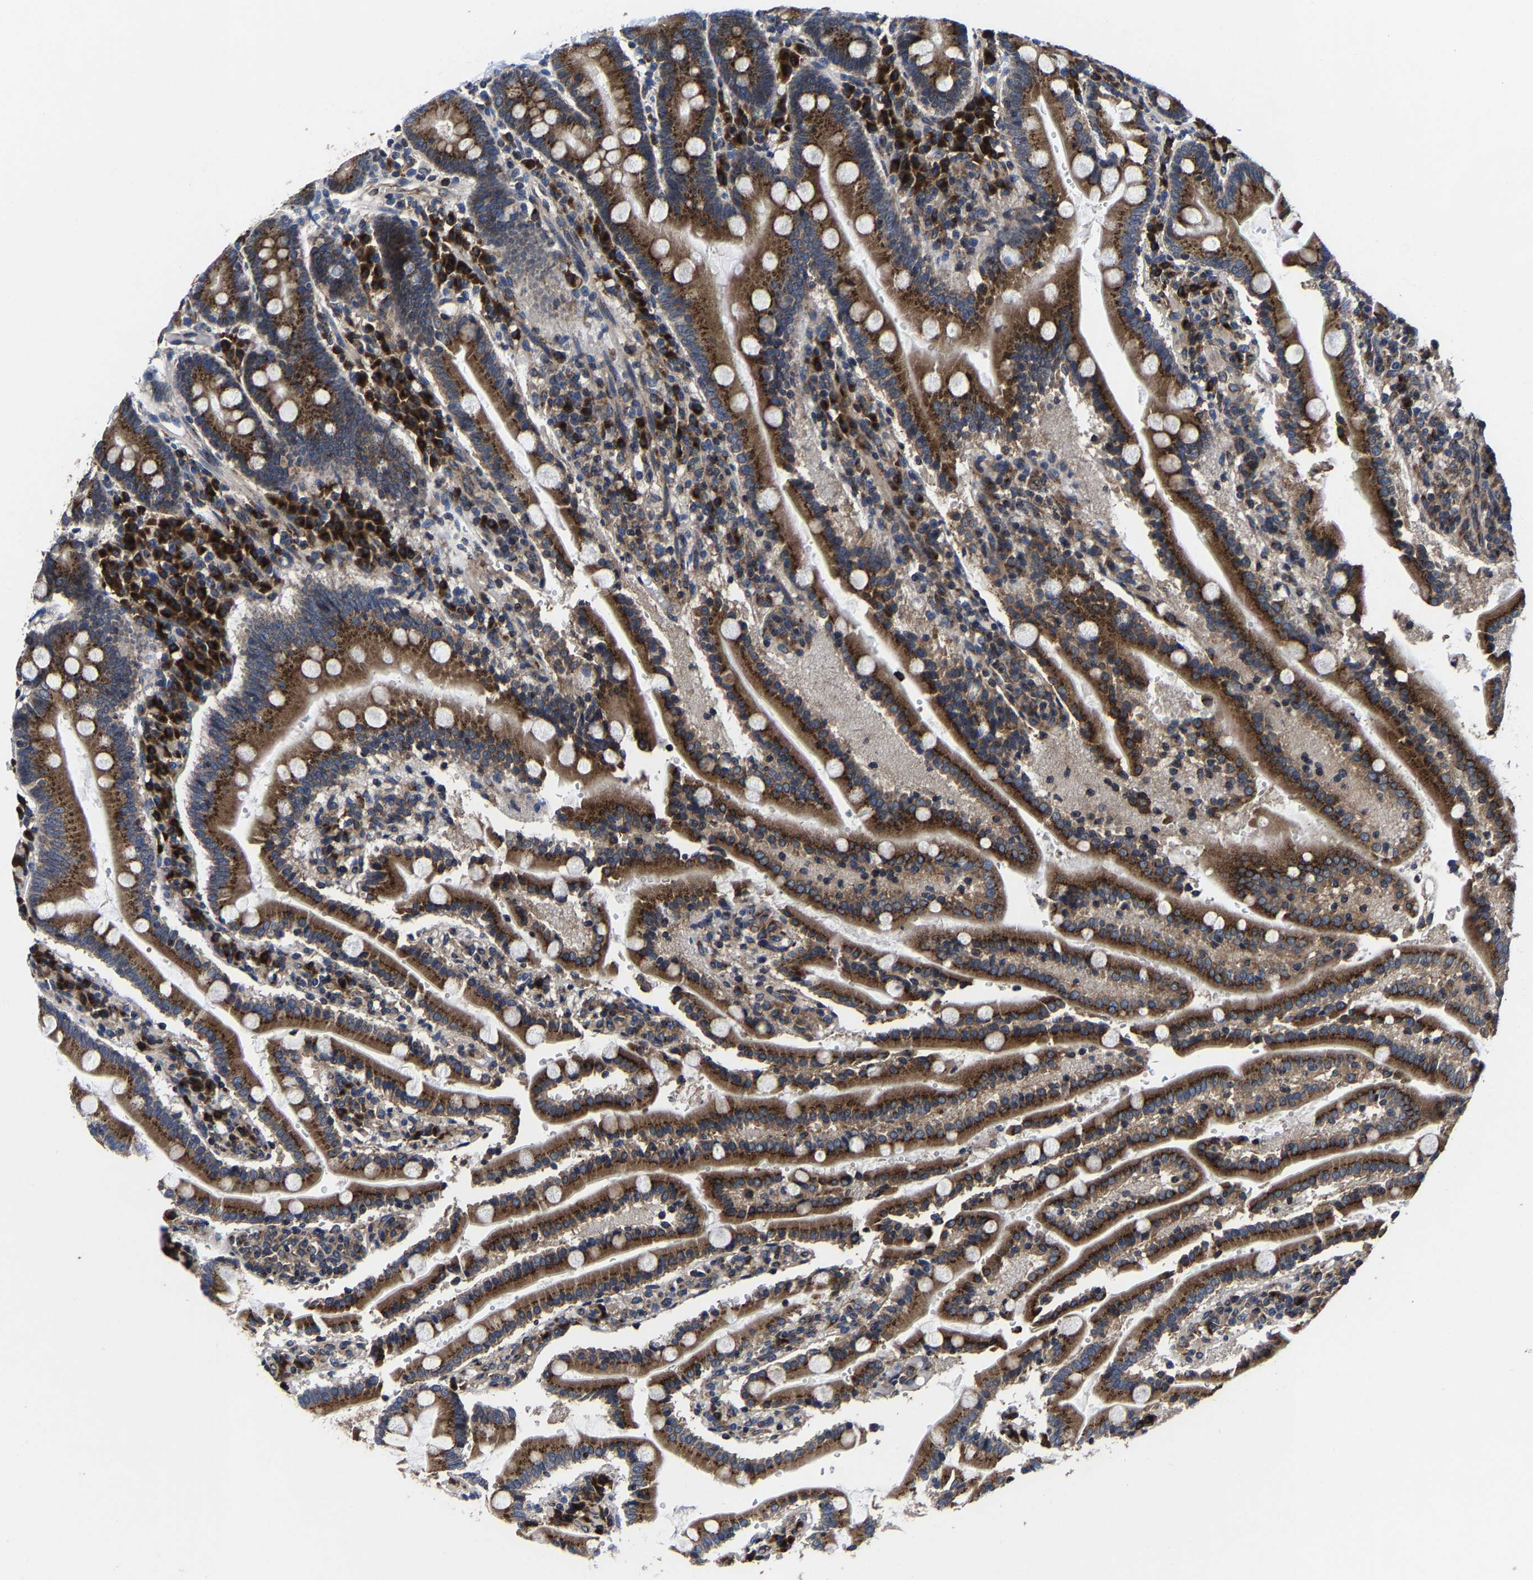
{"staining": {"intensity": "strong", "quantity": ">75%", "location": "cytoplasmic/membranous"}, "tissue": "duodenum", "cell_type": "Glandular cells", "image_type": "normal", "snomed": [{"axis": "morphology", "description": "Normal tissue, NOS"}, {"axis": "topography", "description": "Small intestine, NOS"}], "caption": "This is a photomicrograph of immunohistochemistry (IHC) staining of benign duodenum, which shows strong staining in the cytoplasmic/membranous of glandular cells.", "gene": "EBAG9", "patient": {"sex": "female", "age": 71}}